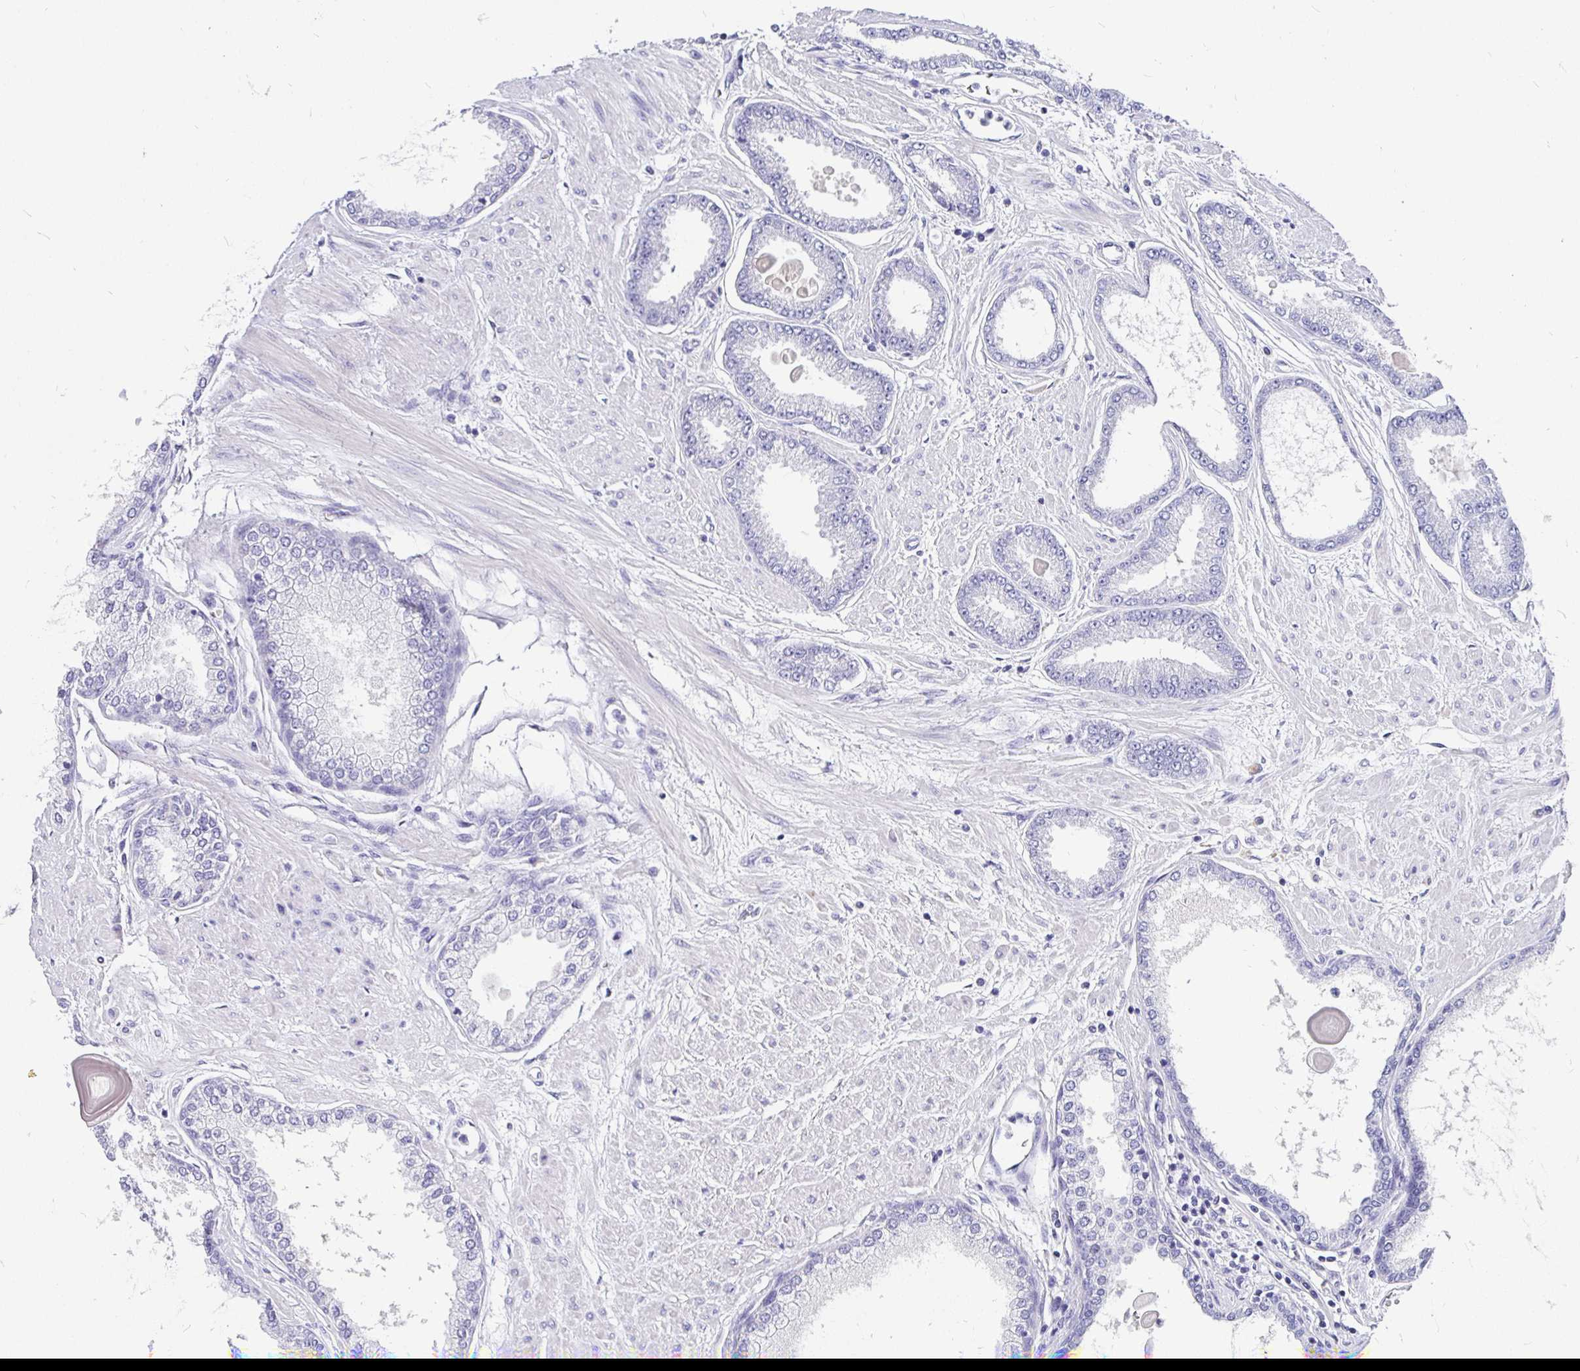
{"staining": {"intensity": "negative", "quantity": "none", "location": "none"}, "tissue": "prostate cancer", "cell_type": "Tumor cells", "image_type": "cancer", "snomed": [{"axis": "morphology", "description": "Adenocarcinoma, Low grade"}, {"axis": "topography", "description": "Prostate"}], "caption": "Tumor cells show no significant expression in prostate cancer (adenocarcinoma (low-grade)). Brightfield microscopy of immunohistochemistry (IHC) stained with DAB (3,3'-diaminobenzidine) (brown) and hematoxylin (blue), captured at high magnification.", "gene": "TPTE", "patient": {"sex": "male", "age": 67}}